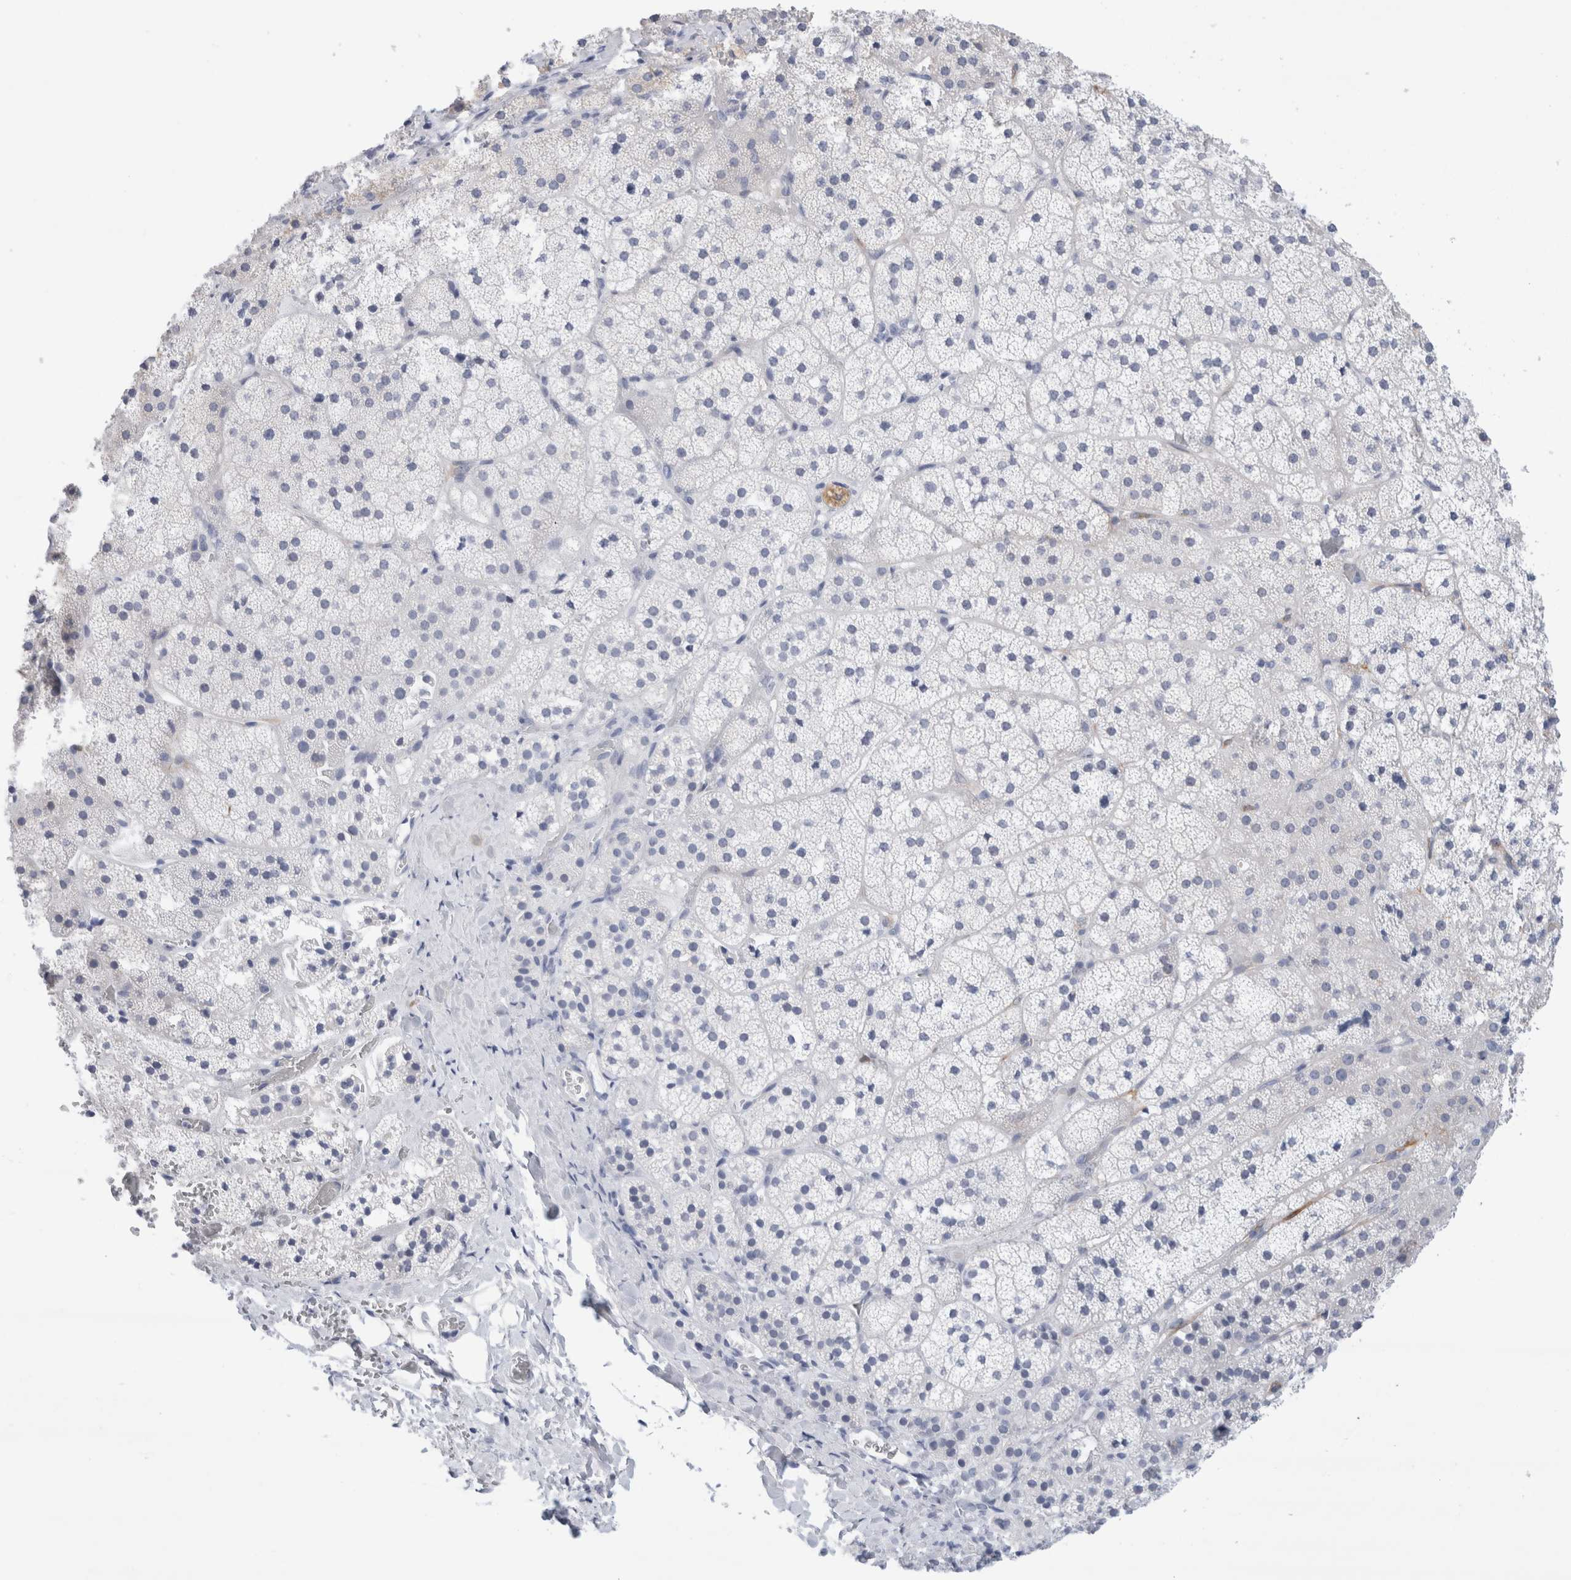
{"staining": {"intensity": "weak", "quantity": "<25%", "location": "cytoplasmic/membranous"}, "tissue": "adrenal gland", "cell_type": "Glandular cells", "image_type": "normal", "snomed": [{"axis": "morphology", "description": "Normal tissue, NOS"}, {"axis": "topography", "description": "Adrenal gland"}], "caption": "An image of human adrenal gland is negative for staining in glandular cells. (Immunohistochemistry (ihc), brightfield microscopy, high magnification).", "gene": "SLC22A12", "patient": {"sex": "female", "age": 44}}